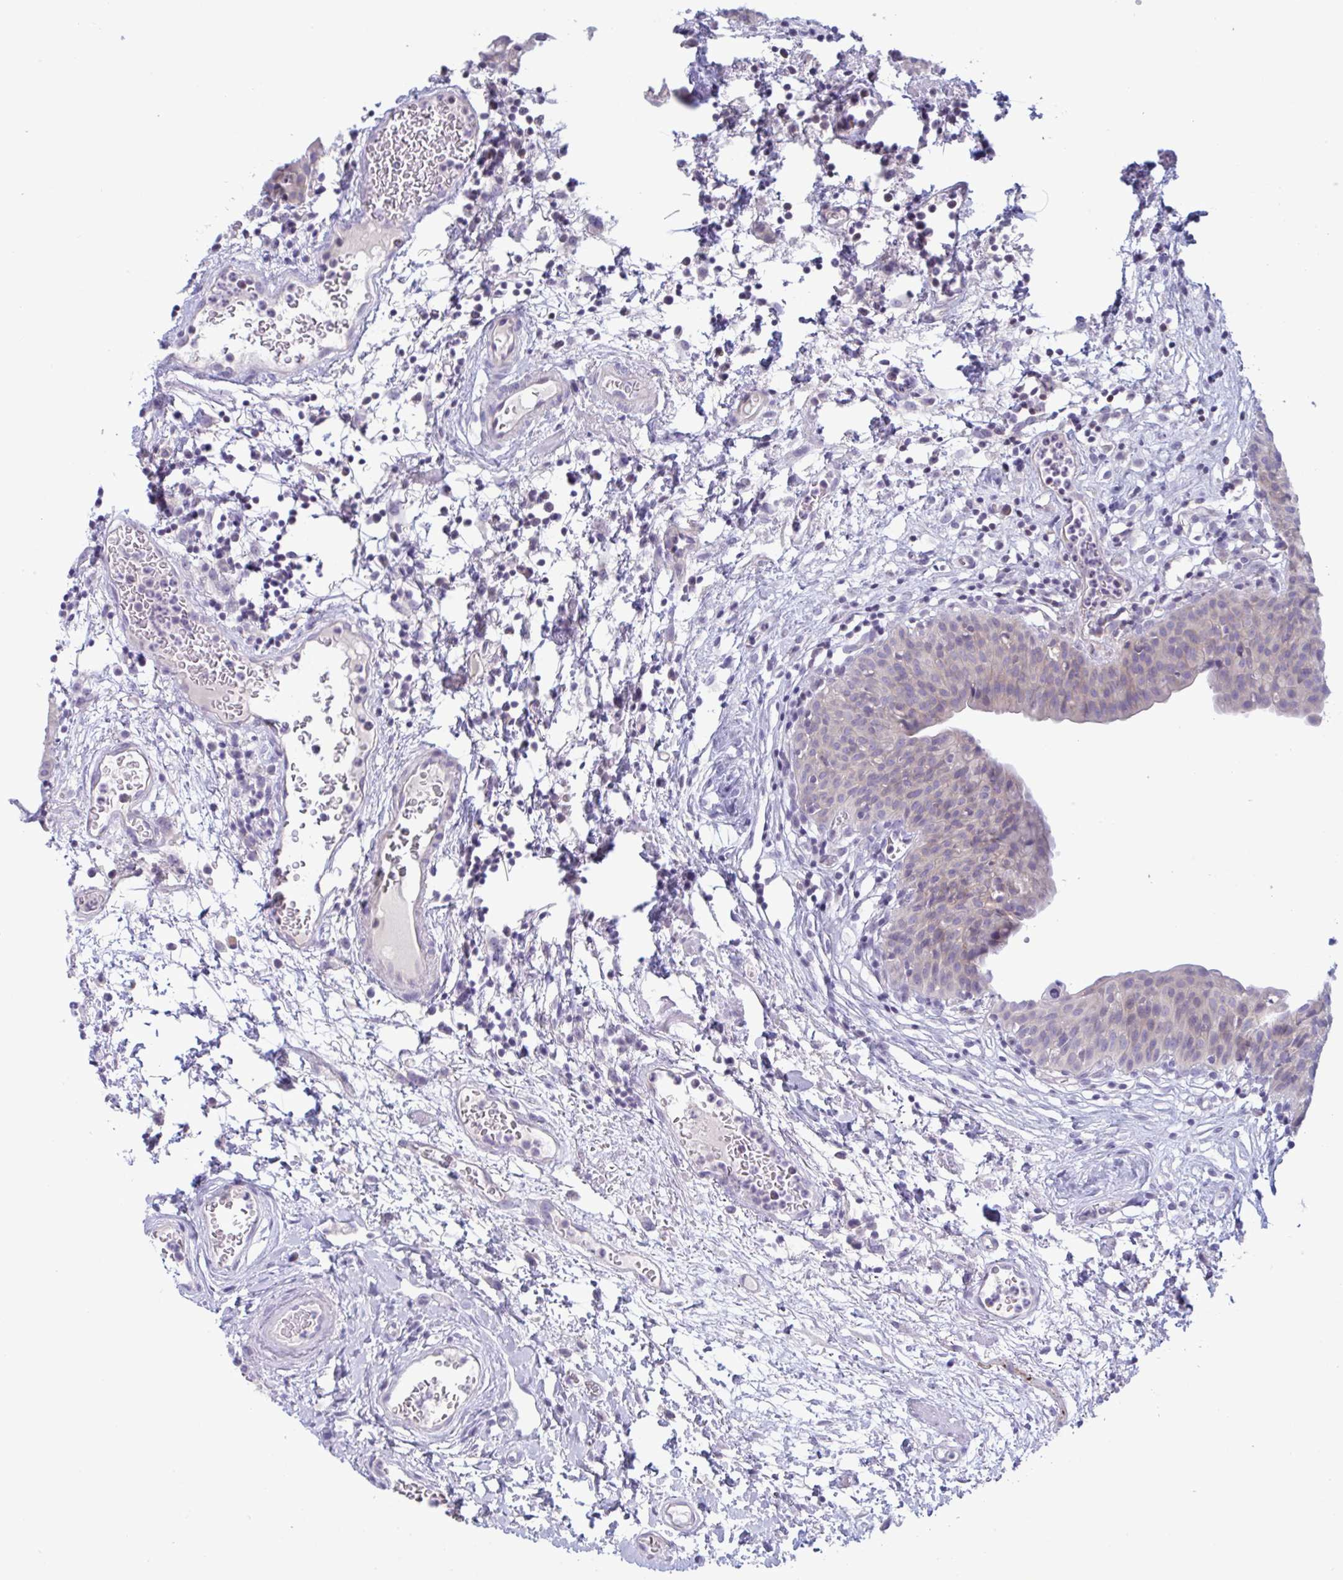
{"staining": {"intensity": "negative", "quantity": "none", "location": "none"}, "tissue": "urinary bladder", "cell_type": "Urothelial cells", "image_type": "normal", "snomed": [{"axis": "morphology", "description": "Normal tissue, NOS"}, {"axis": "morphology", "description": "Inflammation, NOS"}, {"axis": "topography", "description": "Urinary bladder"}], "caption": "Immunohistochemistry of unremarkable human urinary bladder demonstrates no expression in urothelial cells.", "gene": "NAA30", "patient": {"sex": "male", "age": 57}}